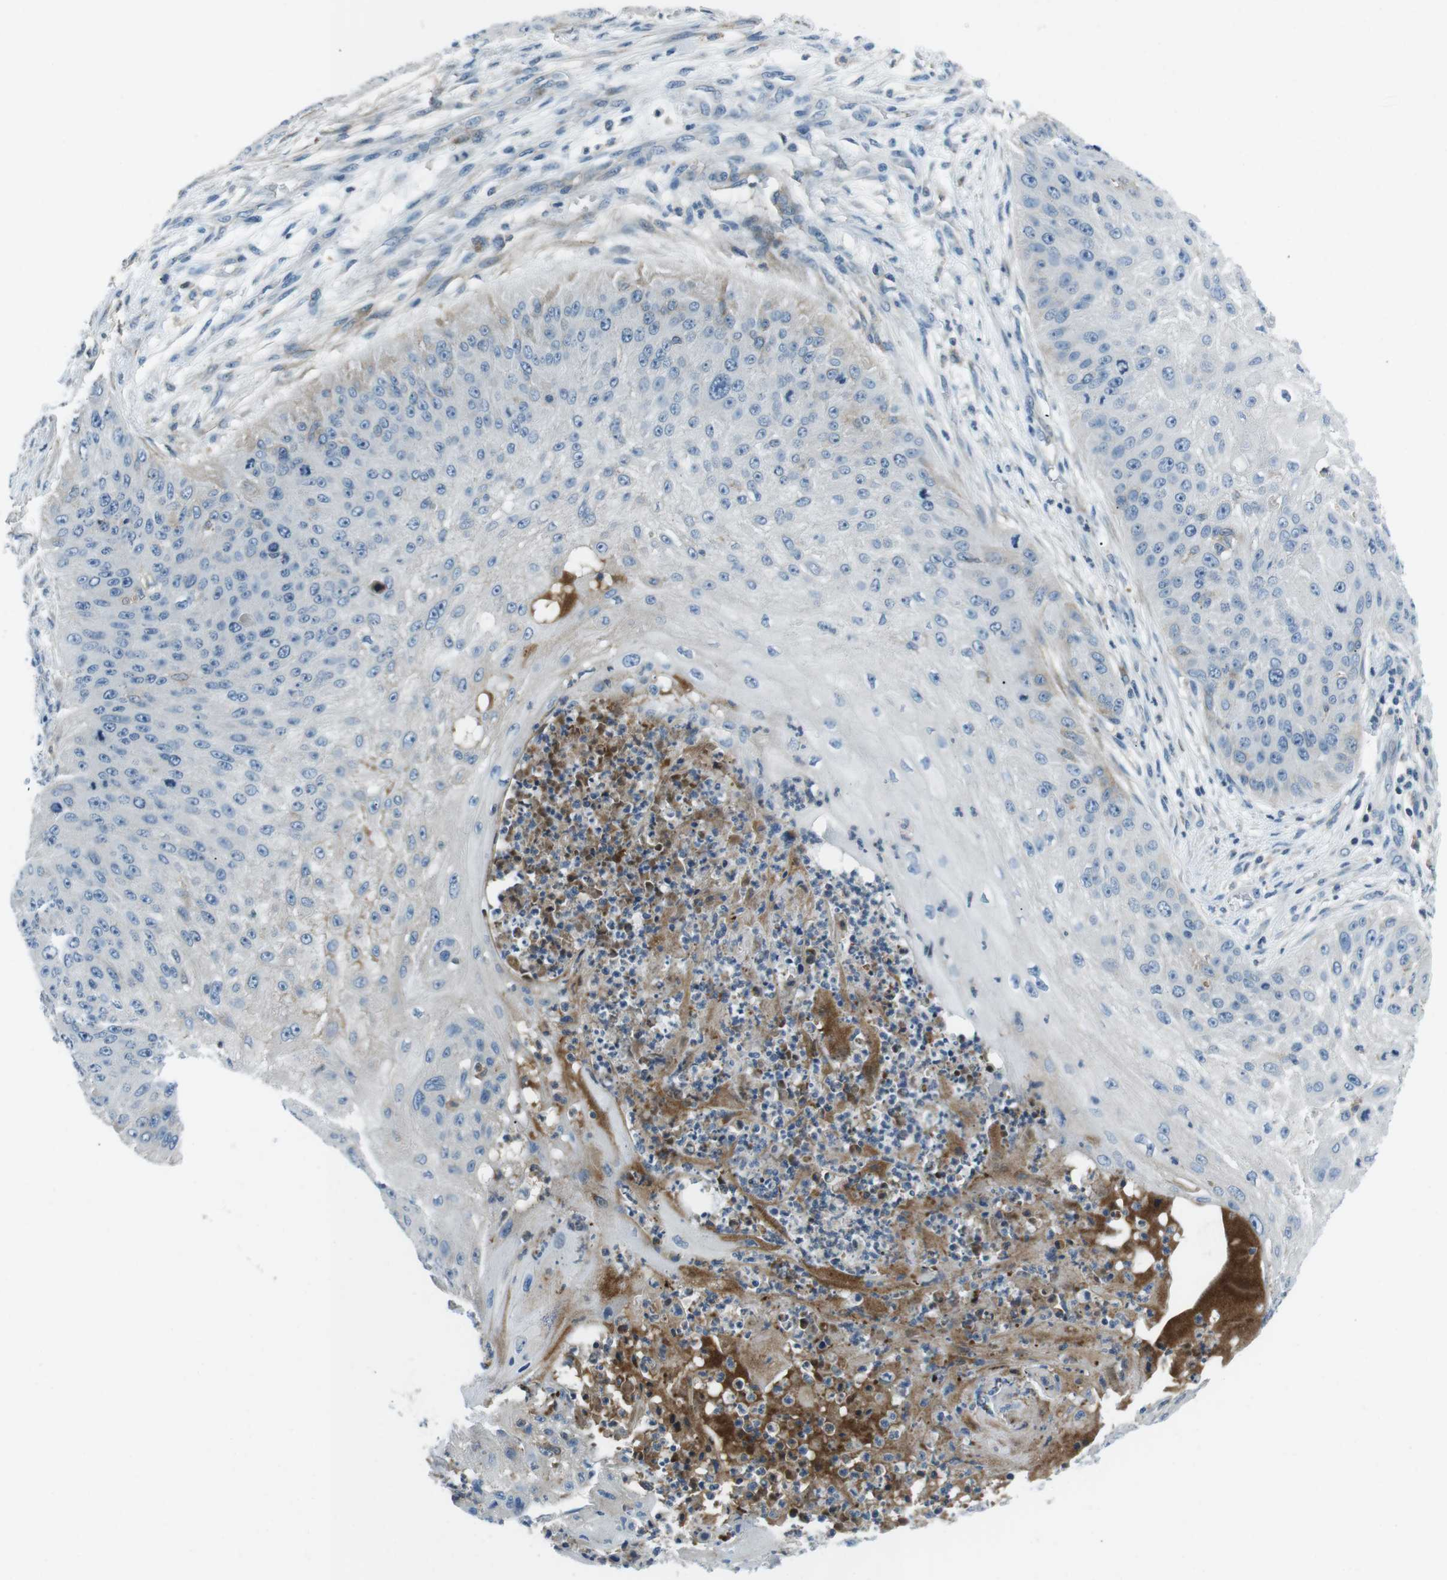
{"staining": {"intensity": "weak", "quantity": "<25%", "location": "cytoplasmic/membranous"}, "tissue": "skin cancer", "cell_type": "Tumor cells", "image_type": "cancer", "snomed": [{"axis": "morphology", "description": "Squamous cell carcinoma, NOS"}, {"axis": "topography", "description": "Skin"}], "caption": "High power microscopy micrograph of an immunohistochemistry image of skin cancer, revealing no significant positivity in tumor cells.", "gene": "ARVCF", "patient": {"sex": "female", "age": 80}}